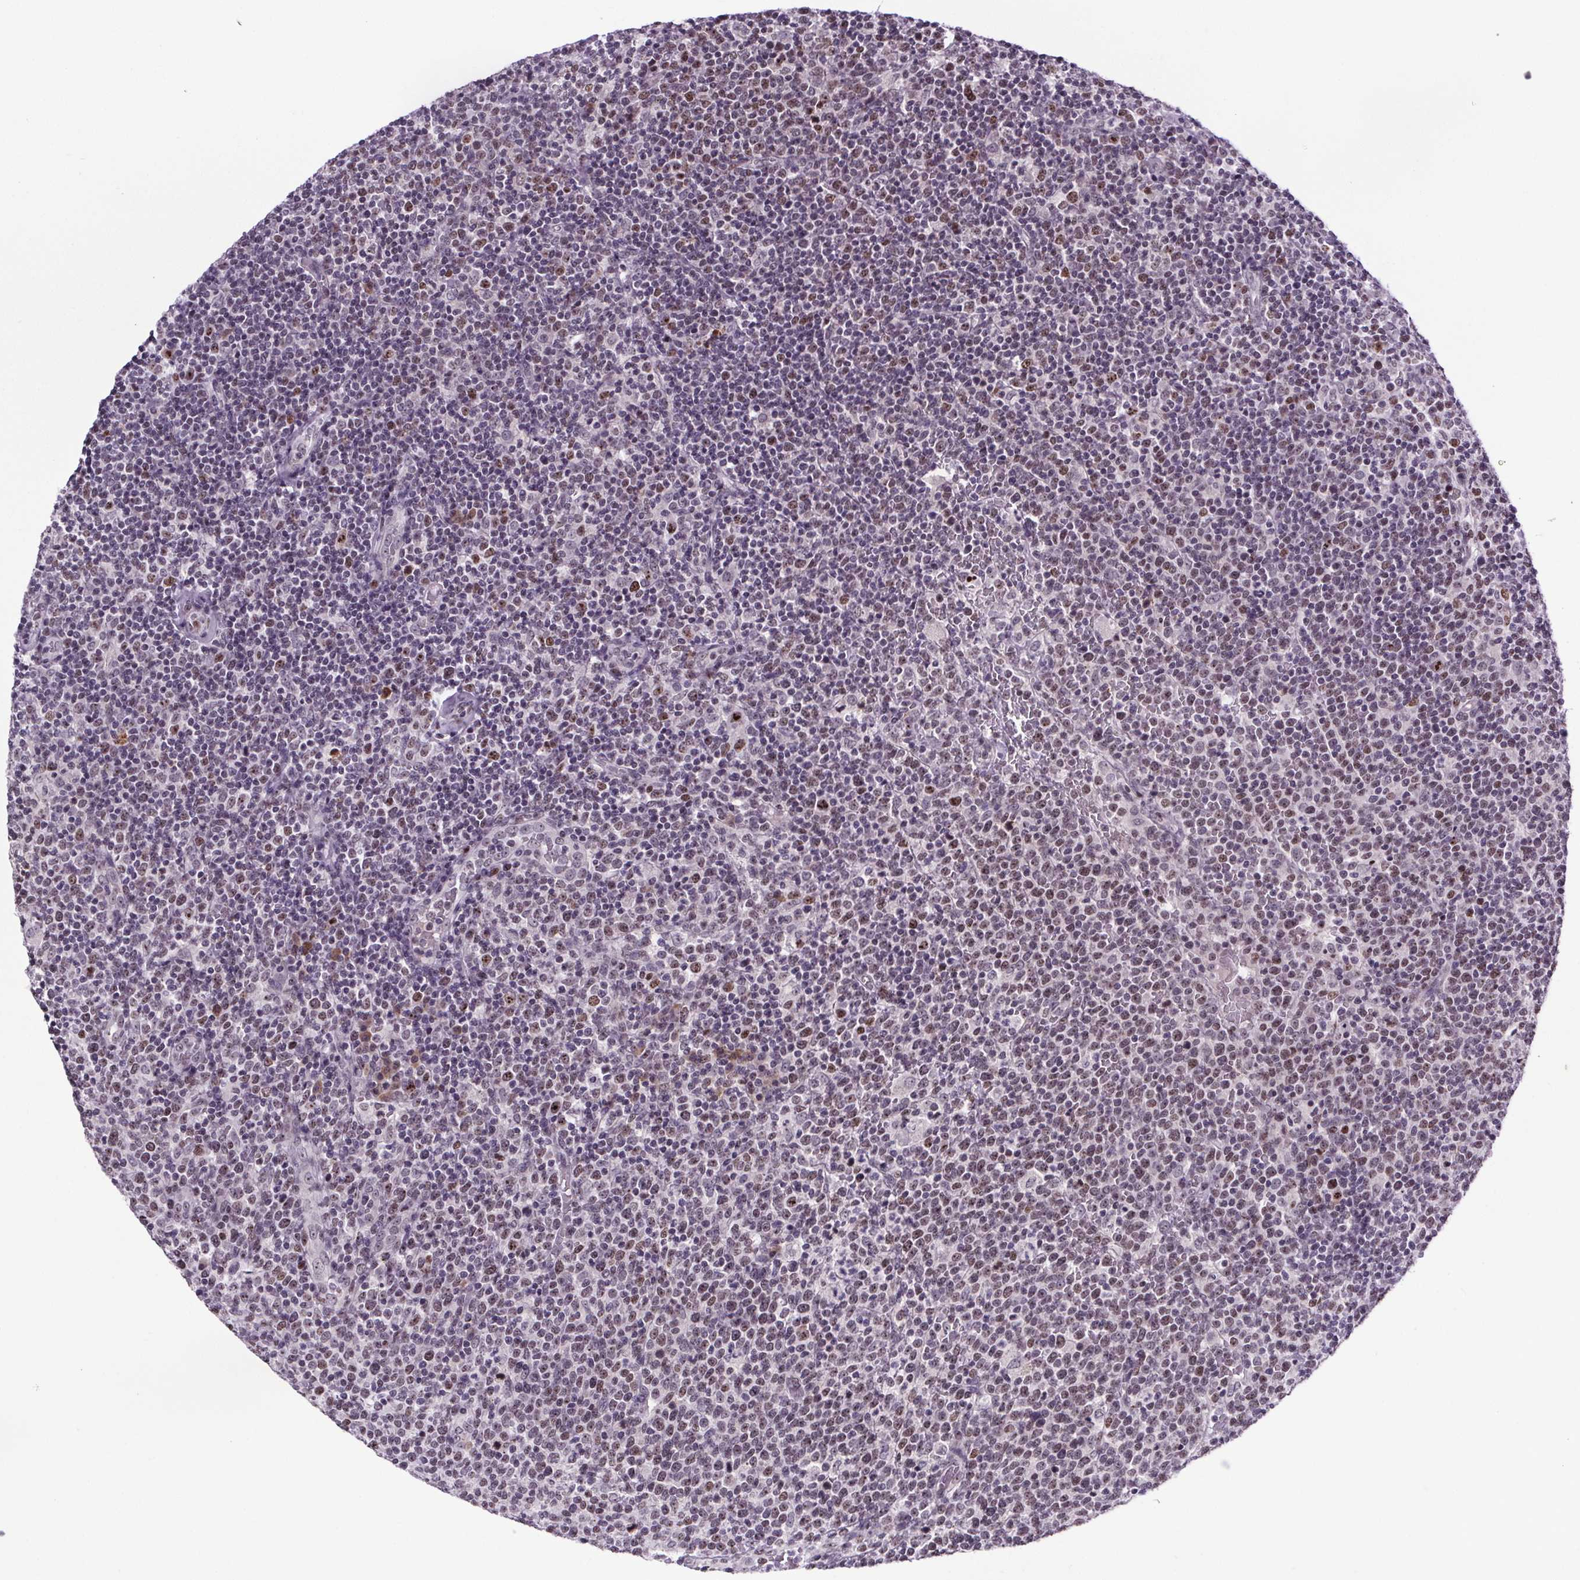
{"staining": {"intensity": "negative", "quantity": "none", "location": "none"}, "tissue": "lymphoma", "cell_type": "Tumor cells", "image_type": "cancer", "snomed": [{"axis": "morphology", "description": "Malignant lymphoma, non-Hodgkin's type, High grade"}, {"axis": "topography", "description": "Lymph node"}], "caption": "Photomicrograph shows no protein staining in tumor cells of lymphoma tissue.", "gene": "ATMIN", "patient": {"sex": "male", "age": 61}}